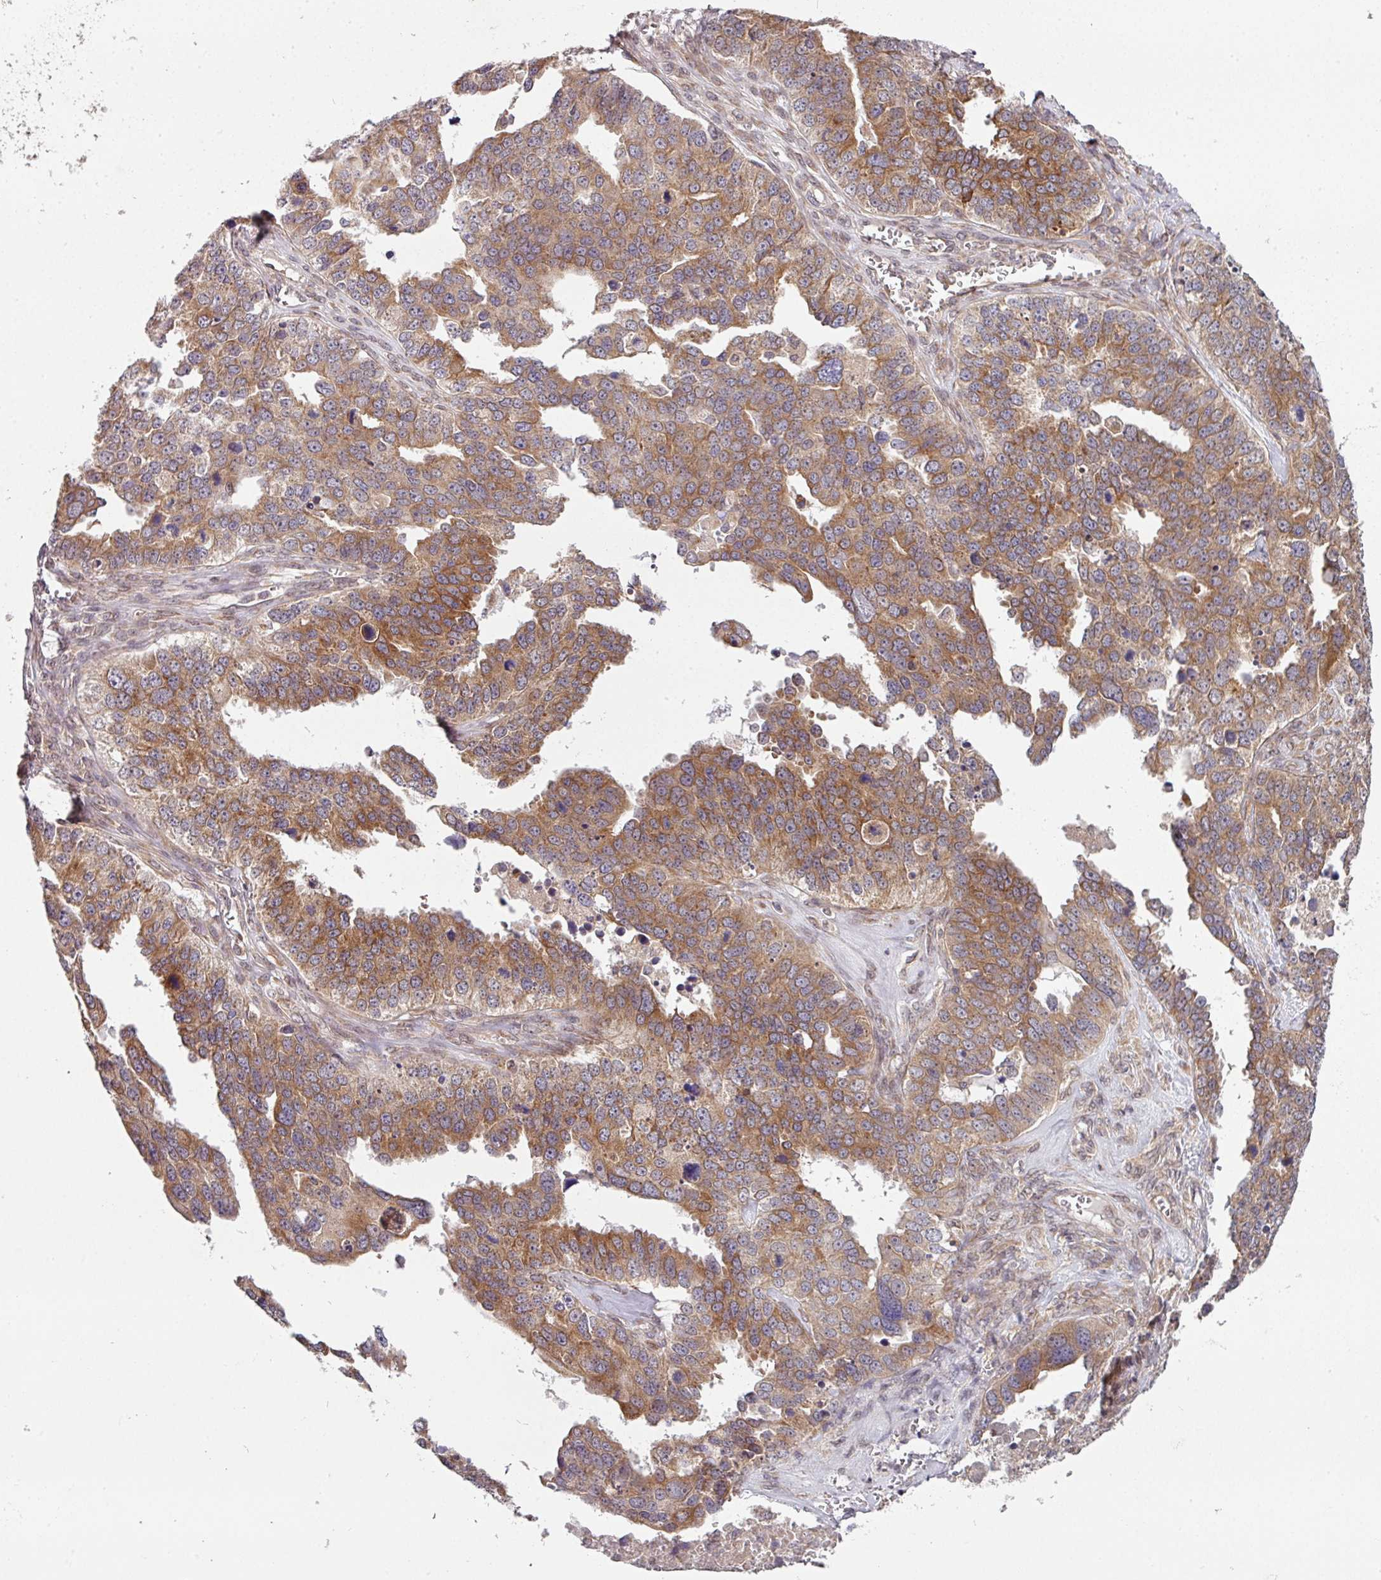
{"staining": {"intensity": "moderate", "quantity": ">75%", "location": "cytoplasmic/membranous"}, "tissue": "ovarian cancer", "cell_type": "Tumor cells", "image_type": "cancer", "snomed": [{"axis": "morphology", "description": "Cystadenocarcinoma, serous, NOS"}, {"axis": "topography", "description": "Ovary"}], "caption": "A brown stain shows moderate cytoplasmic/membranous positivity of a protein in human ovarian cancer (serous cystadenocarcinoma) tumor cells.", "gene": "CAMLG", "patient": {"sex": "female", "age": 76}}